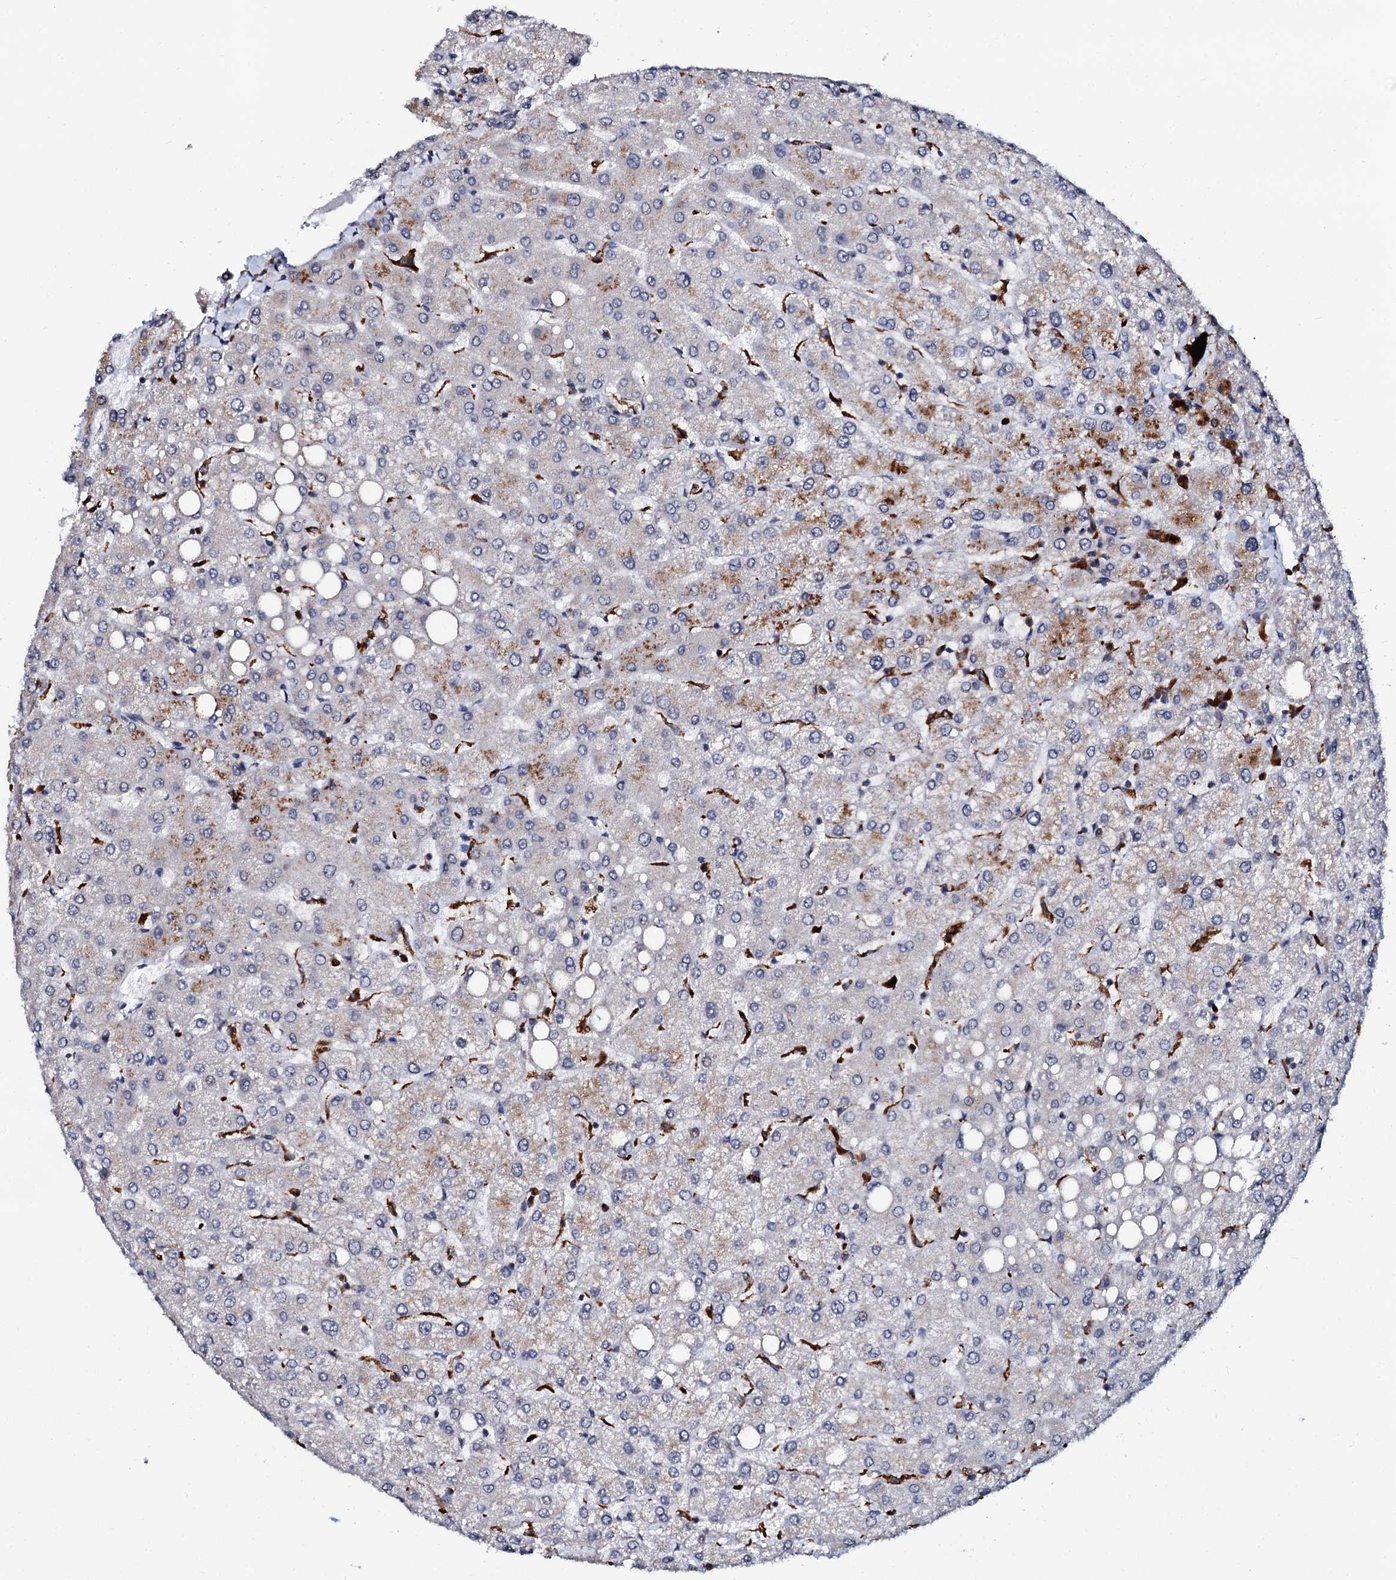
{"staining": {"intensity": "negative", "quantity": "none", "location": "none"}, "tissue": "liver", "cell_type": "Cholangiocytes", "image_type": "normal", "snomed": [{"axis": "morphology", "description": "Normal tissue, NOS"}, {"axis": "topography", "description": "Liver"}], "caption": "Immunohistochemistry of benign human liver exhibits no expression in cholangiocytes.", "gene": "TCIRG1", "patient": {"sex": "female", "age": 54}}